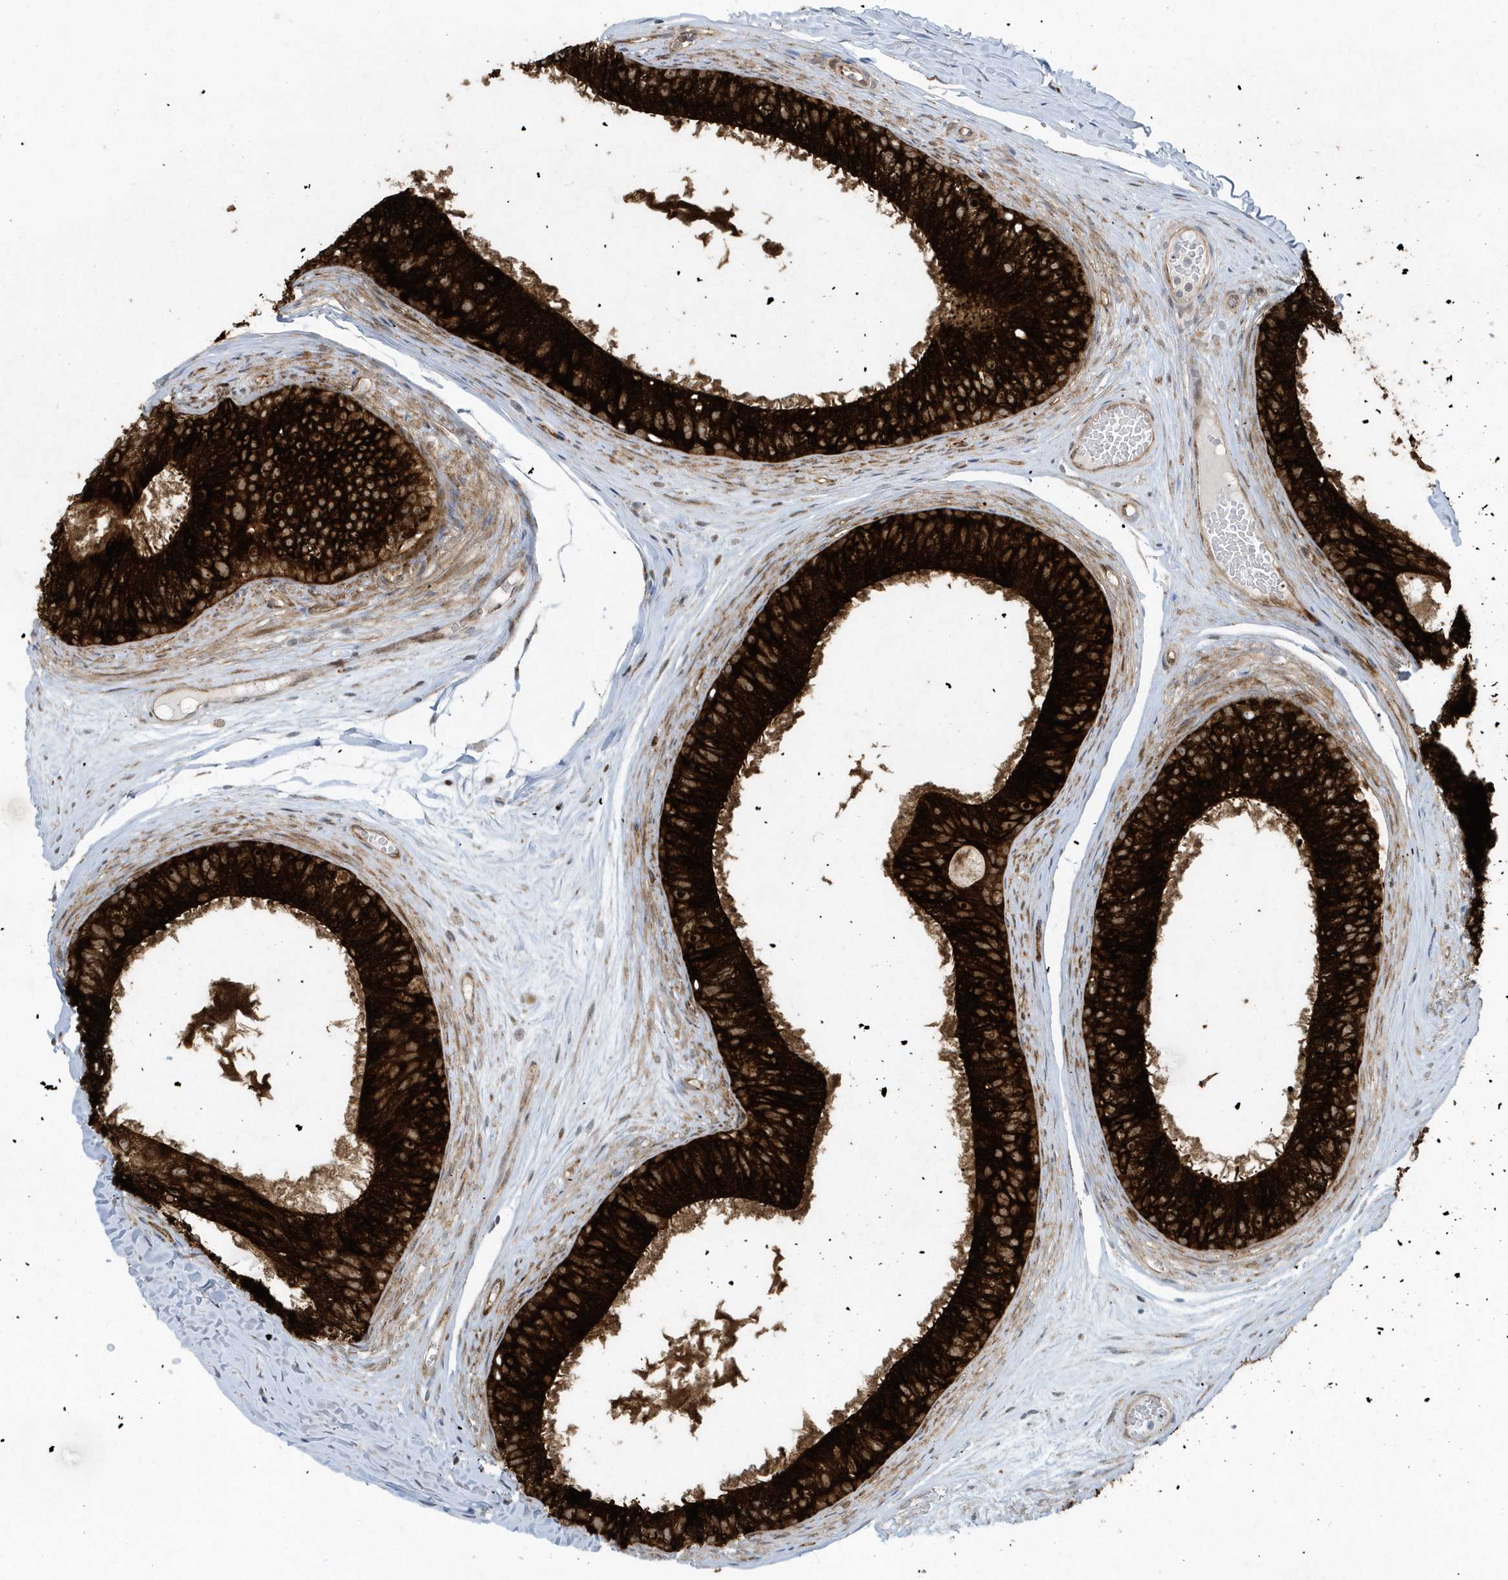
{"staining": {"intensity": "strong", "quantity": ">75%", "location": "cytoplasmic/membranous"}, "tissue": "epididymis", "cell_type": "Glandular cells", "image_type": "normal", "snomed": [{"axis": "morphology", "description": "Normal tissue, NOS"}, {"axis": "morphology", "description": "Seminoma in situ"}, {"axis": "topography", "description": "Testis"}, {"axis": "topography", "description": "Epididymis"}], "caption": "An IHC image of benign tissue is shown. Protein staining in brown labels strong cytoplasmic/membranous positivity in epididymis within glandular cells. (Brightfield microscopy of DAB IHC at high magnification).", "gene": "FAM98A", "patient": {"sex": "male", "age": 28}}